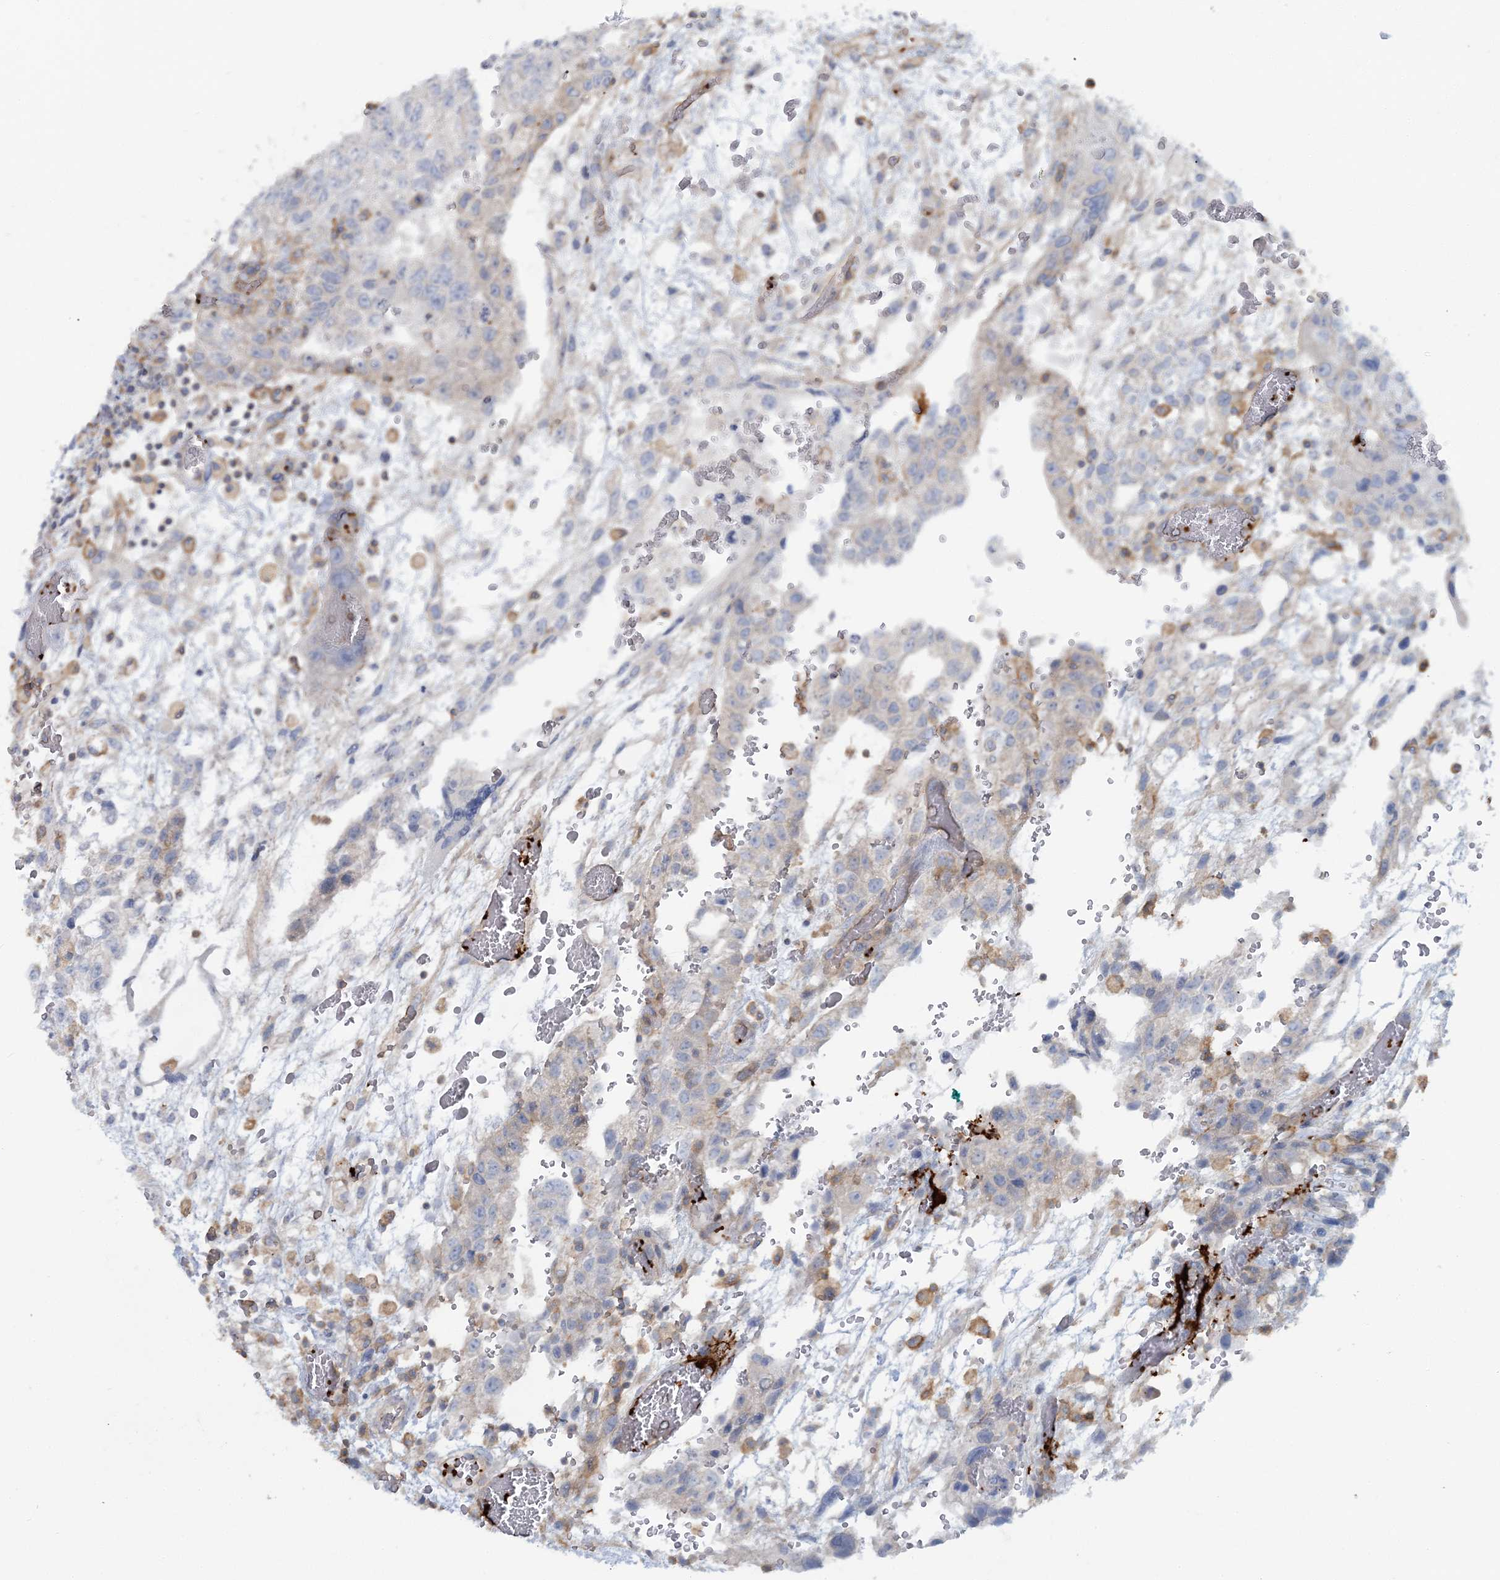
{"staining": {"intensity": "negative", "quantity": "none", "location": "none"}, "tissue": "testis cancer", "cell_type": "Tumor cells", "image_type": "cancer", "snomed": [{"axis": "morphology", "description": "Carcinoma, Embryonal, NOS"}, {"axis": "topography", "description": "Testis"}], "caption": "DAB immunohistochemical staining of testis cancer exhibits no significant staining in tumor cells.", "gene": "CUEDC2", "patient": {"sex": "male", "age": 36}}